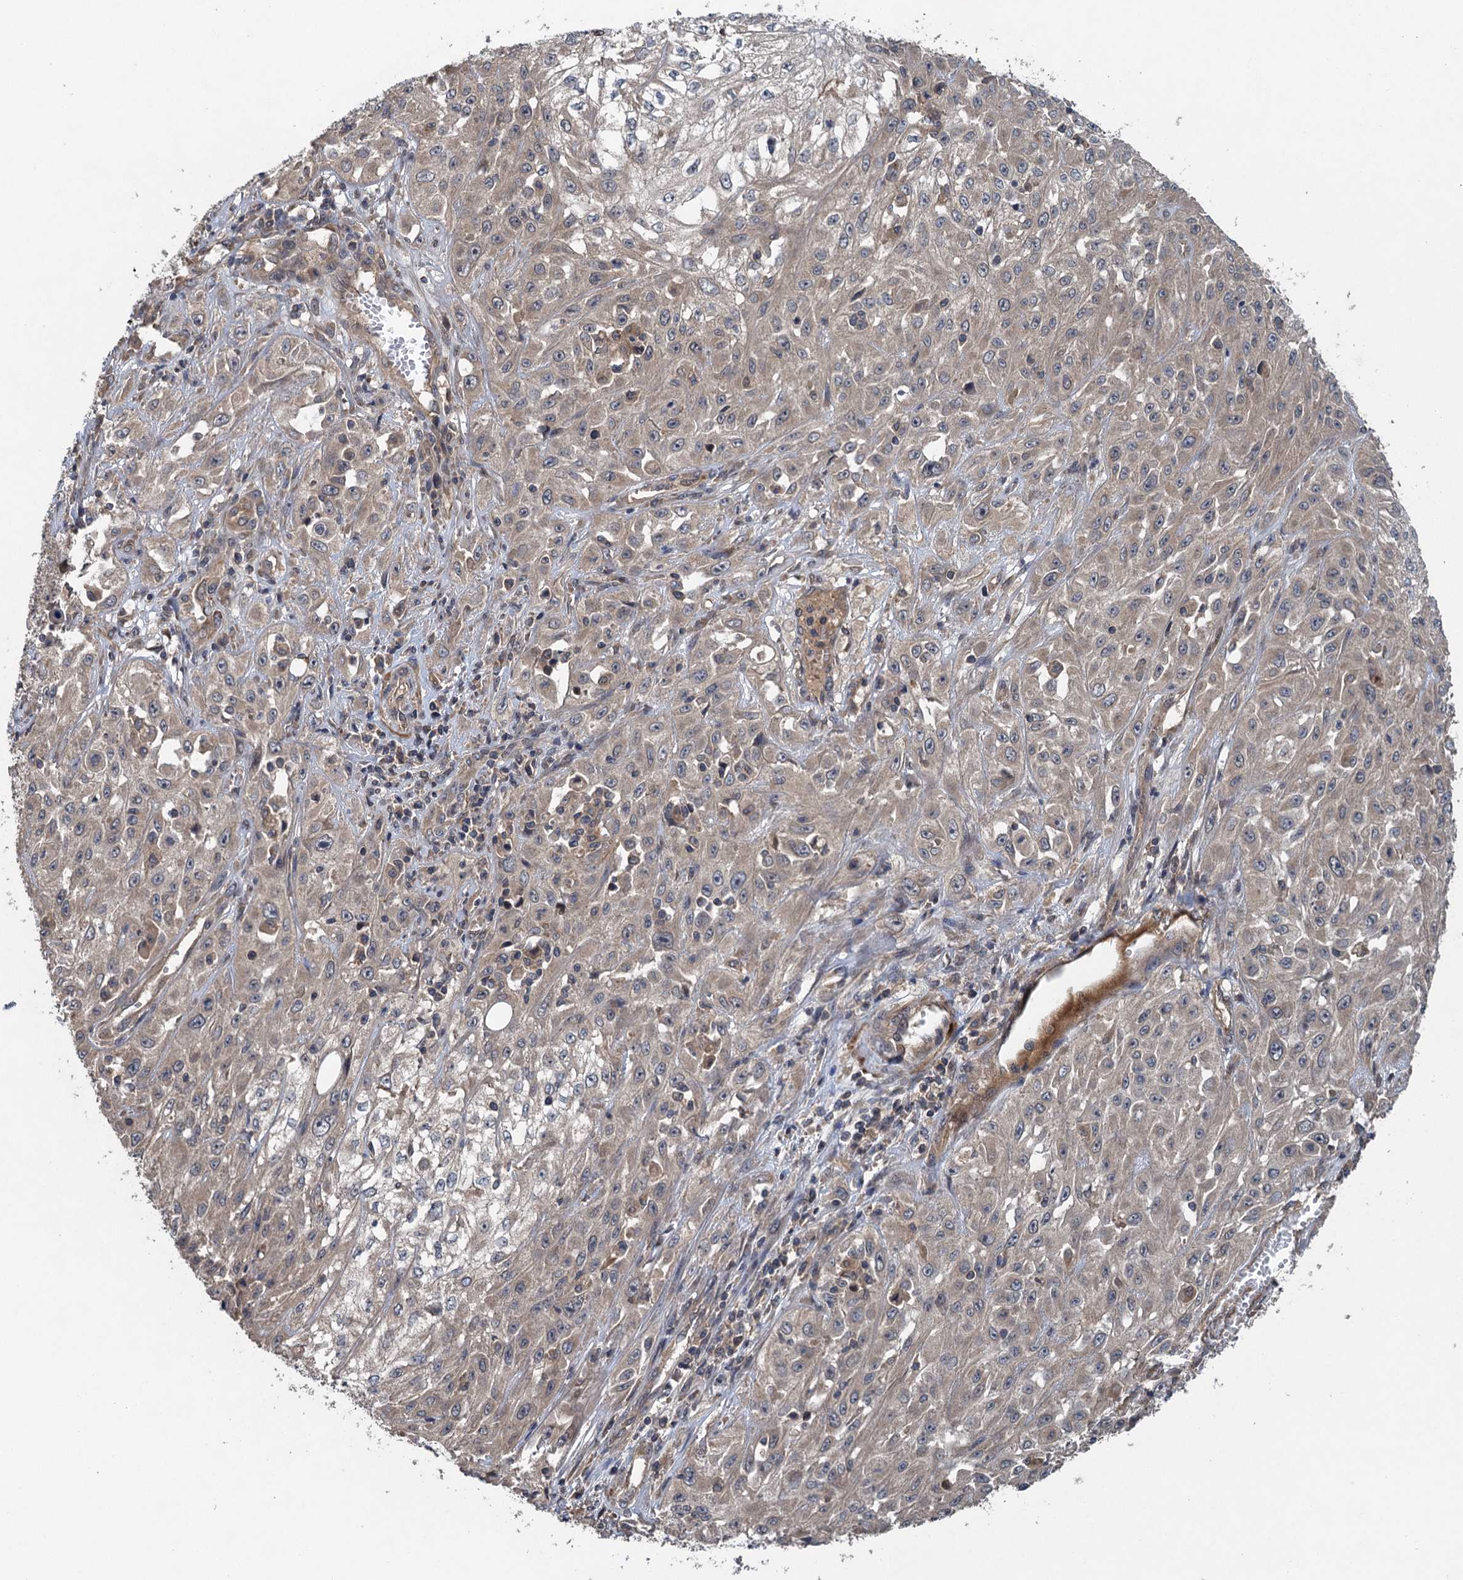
{"staining": {"intensity": "negative", "quantity": "none", "location": "none"}, "tissue": "skin cancer", "cell_type": "Tumor cells", "image_type": "cancer", "snomed": [{"axis": "morphology", "description": "Squamous cell carcinoma, NOS"}, {"axis": "morphology", "description": "Squamous cell carcinoma, metastatic, NOS"}, {"axis": "topography", "description": "Skin"}, {"axis": "topography", "description": "Lymph node"}], "caption": "A histopathology image of metastatic squamous cell carcinoma (skin) stained for a protein exhibits no brown staining in tumor cells.", "gene": "CNTN5", "patient": {"sex": "male", "age": 75}}